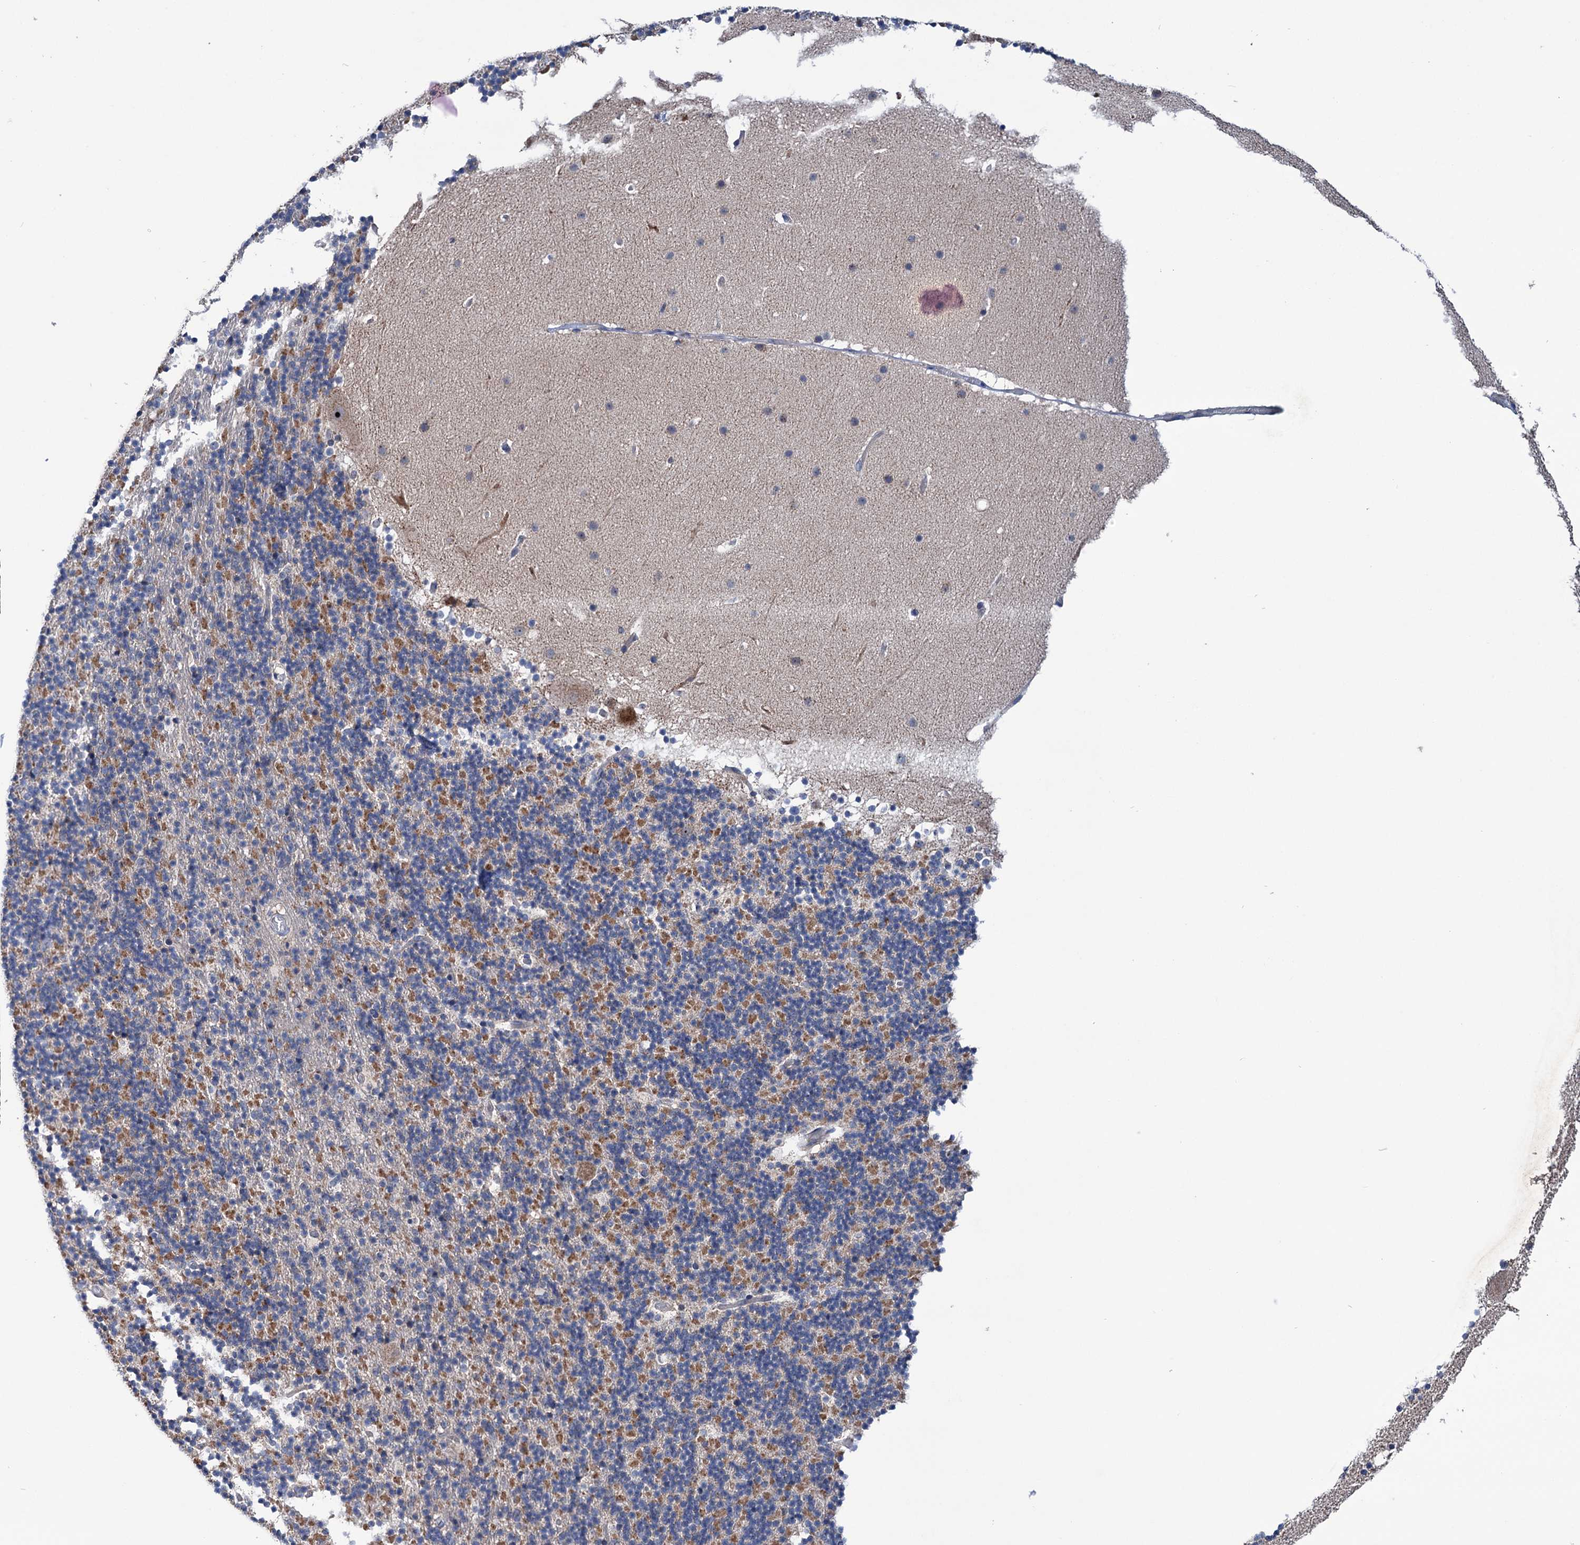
{"staining": {"intensity": "moderate", "quantity": "25%-75%", "location": "cytoplasmic/membranous"}, "tissue": "cerebellum", "cell_type": "Cells in granular layer", "image_type": "normal", "snomed": [{"axis": "morphology", "description": "Normal tissue, NOS"}, {"axis": "topography", "description": "Cerebellum"}], "caption": "Protein expression by immunohistochemistry shows moderate cytoplasmic/membranous expression in about 25%-75% of cells in granular layer in benign cerebellum.", "gene": "HTR3B", "patient": {"sex": "male", "age": 57}}